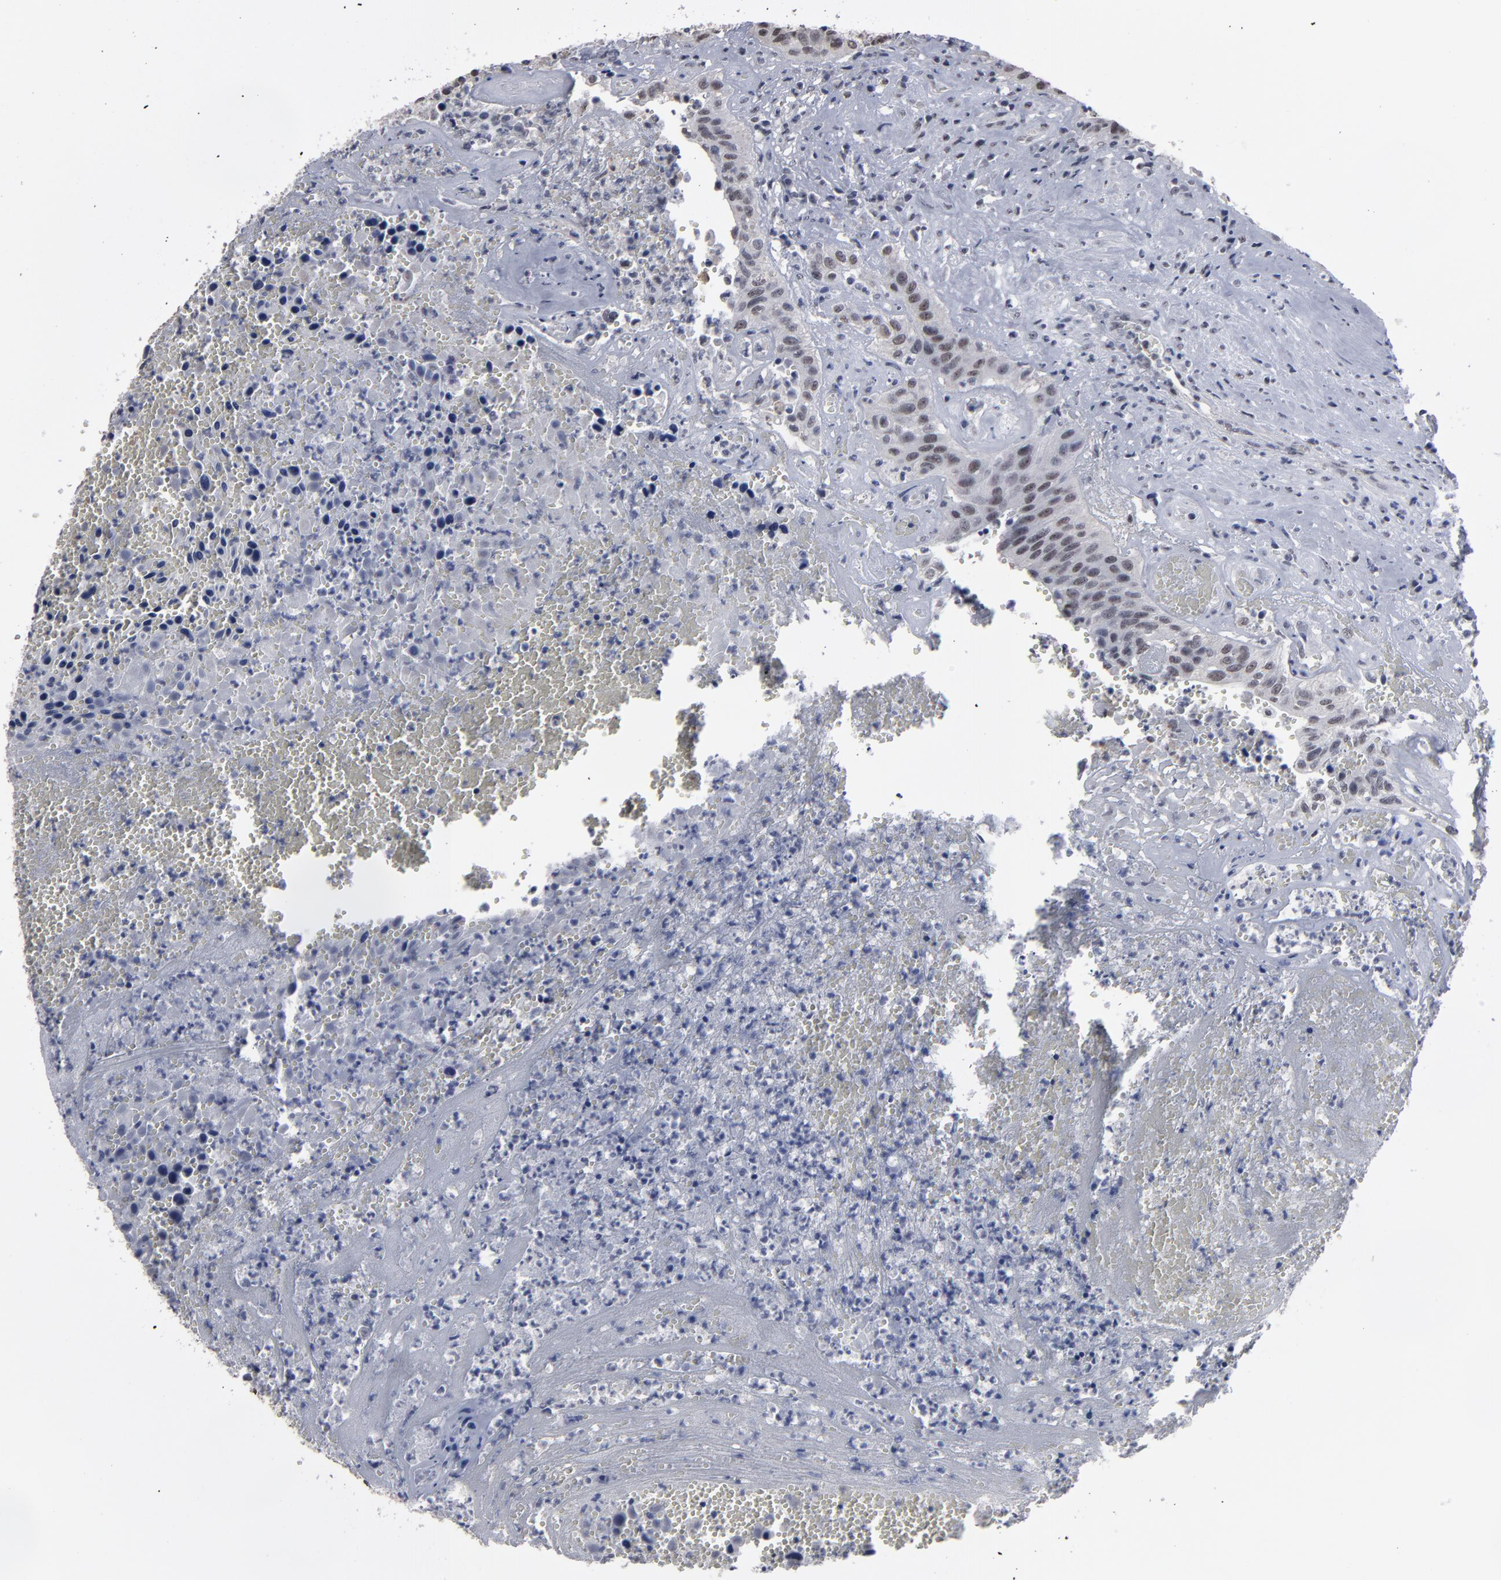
{"staining": {"intensity": "moderate", "quantity": "<25%", "location": "nuclear"}, "tissue": "urothelial cancer", "cell_type": "Tumor cells", "image_type": "cancer", "snomed": [{"axis": "morphology", "description": "Urothelial carcinoma, High grade"}, {"axis": "topography", "description": "Urinary bladder"}], "caption": "Urothelial cancer stained with IHC displays moderate nuclear positivity in approximately <25% of tumor cells.", "gene": "SSRP1", "patient": {"sex": "male", "age": 66}}